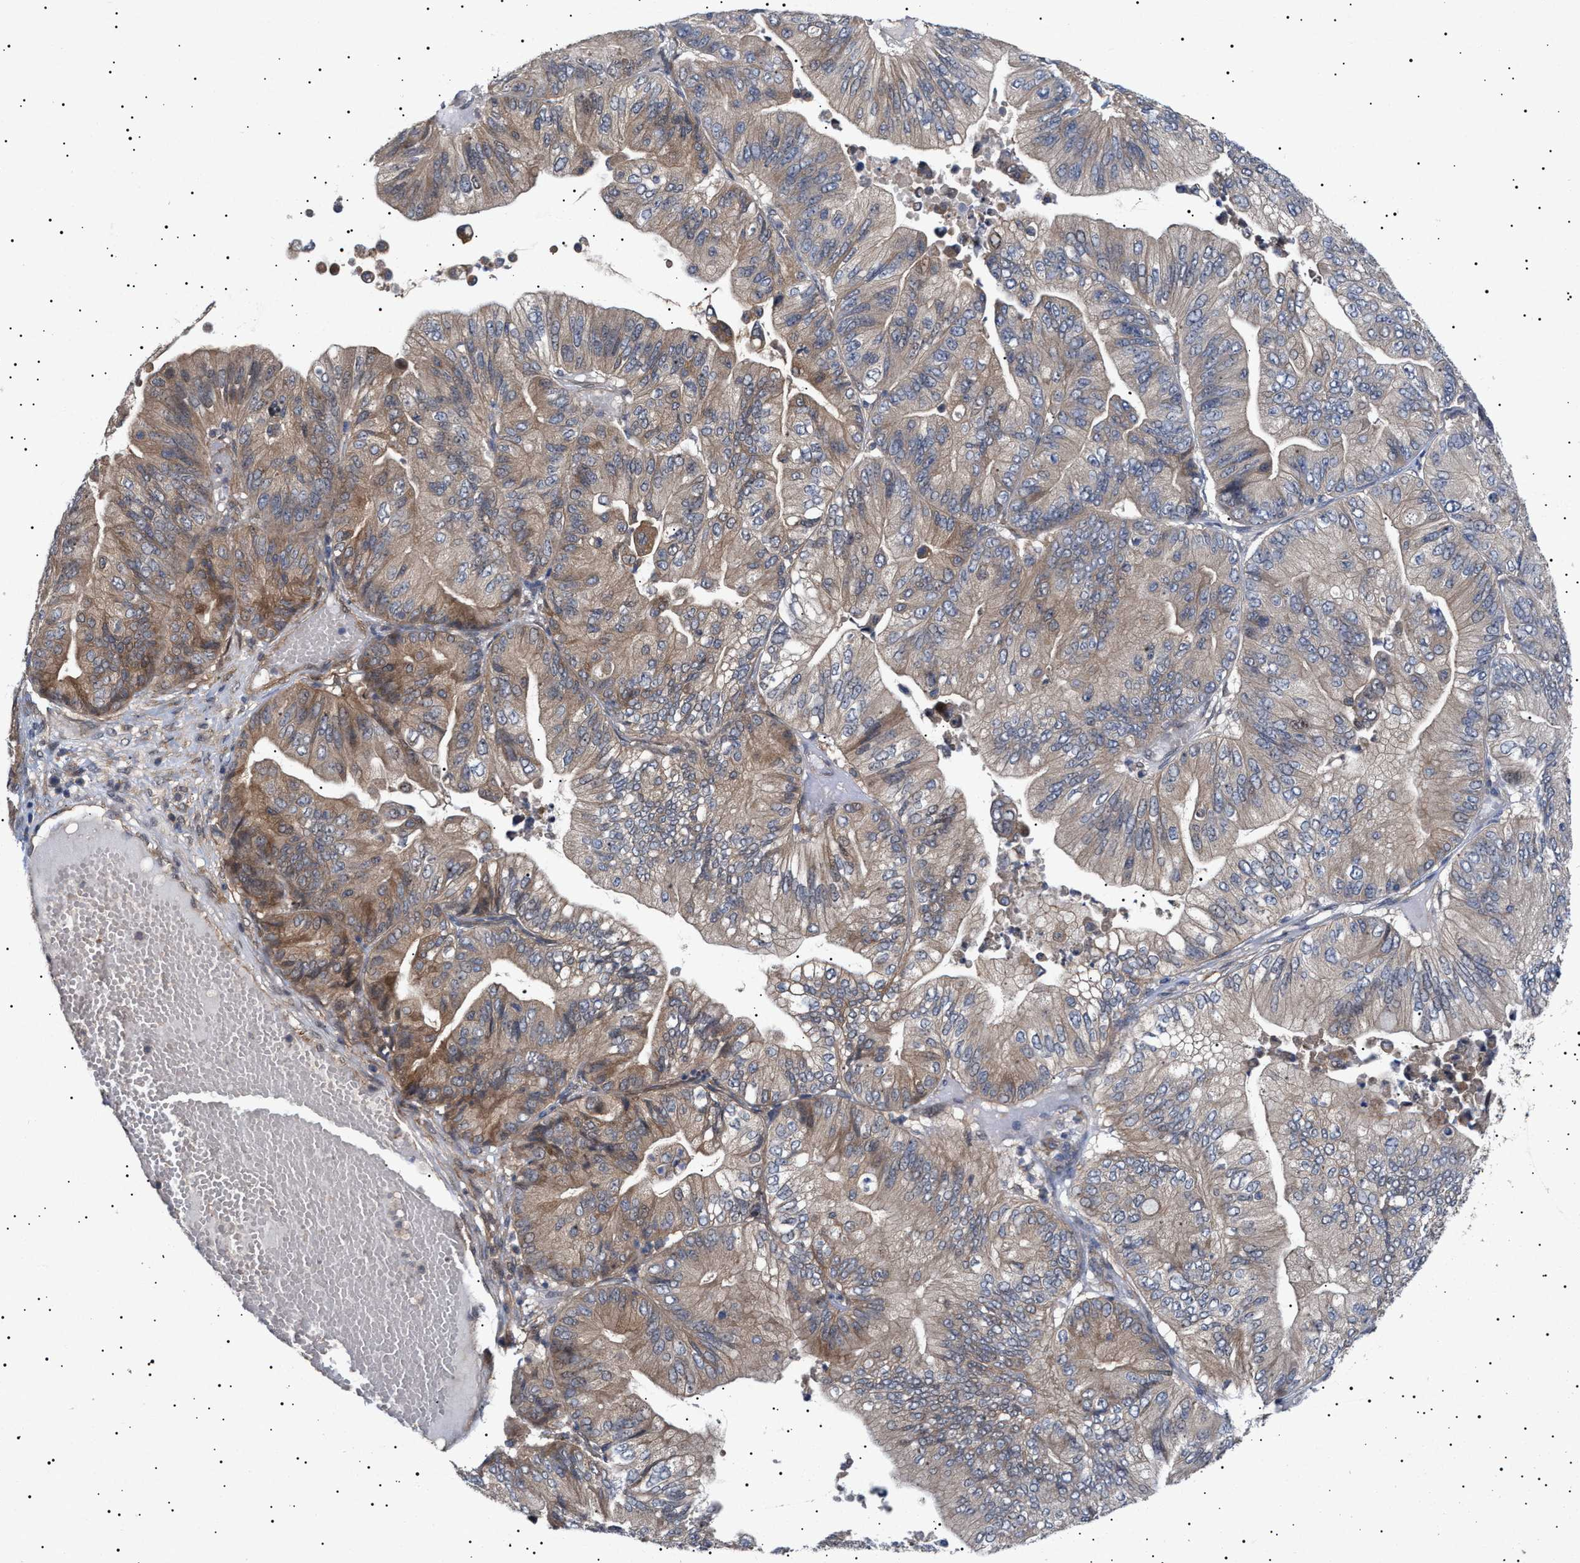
{"staining": {"intensity": "moderate", "quantity": ">75%", "location": "cytoplasmic/membranous"}, "tissue": "ovarian cancer", "cell_type": "Tumor cells", "image_type": "cancer", "snomed": [{"axis": "morphology", "description": "Cystadenocarcinoma, mucinous, NOS"}, {"axis": "topography", "description": "Ovary"}], "caption": "Brown immunohistochemical staining in ovarian cancer exhibits moderate cytoplasmic/membranous expression in about >75% of tumor cells.", "gene": "NPLOC4", "patient": {"sex": "female", "age": 61}}